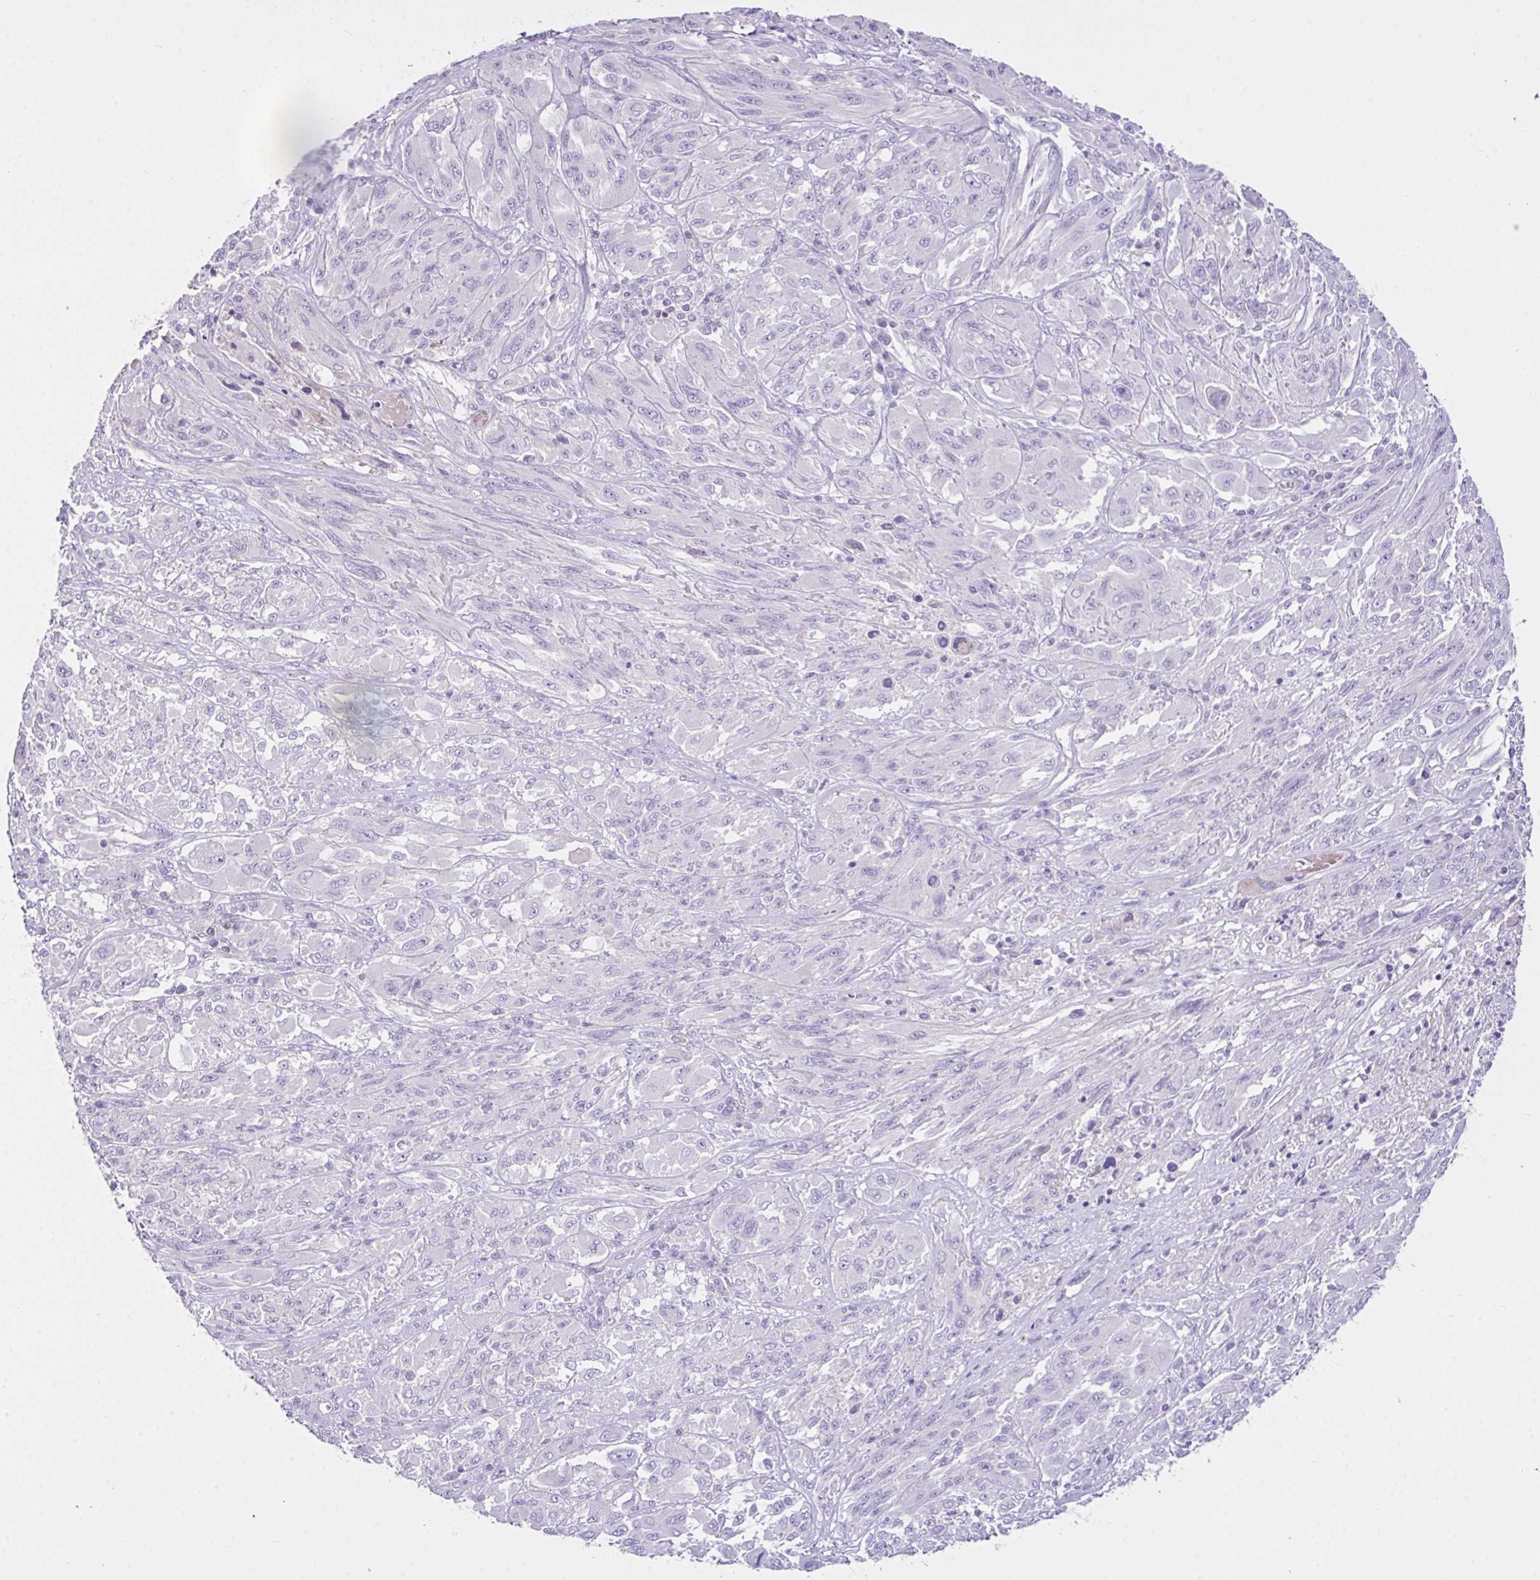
{"staining": {"intensity": "negative", "quantity": "none", "location": "none"}, "tissue": "melanoma", "cell_type": "Tumor cells", "image_type": "cancer", "snomed": [{"axis": "morphology", "description": "Malignant melanoma, NOS"}, {"axis": "topography", "description": "Skin"}], "caption": "A micrograph of malignant melanoma stained for a protein demonstrates no brown staining in tumor cells.", "gene": "D2HGDH", "patient": {"sex": "female", "age": 91}}